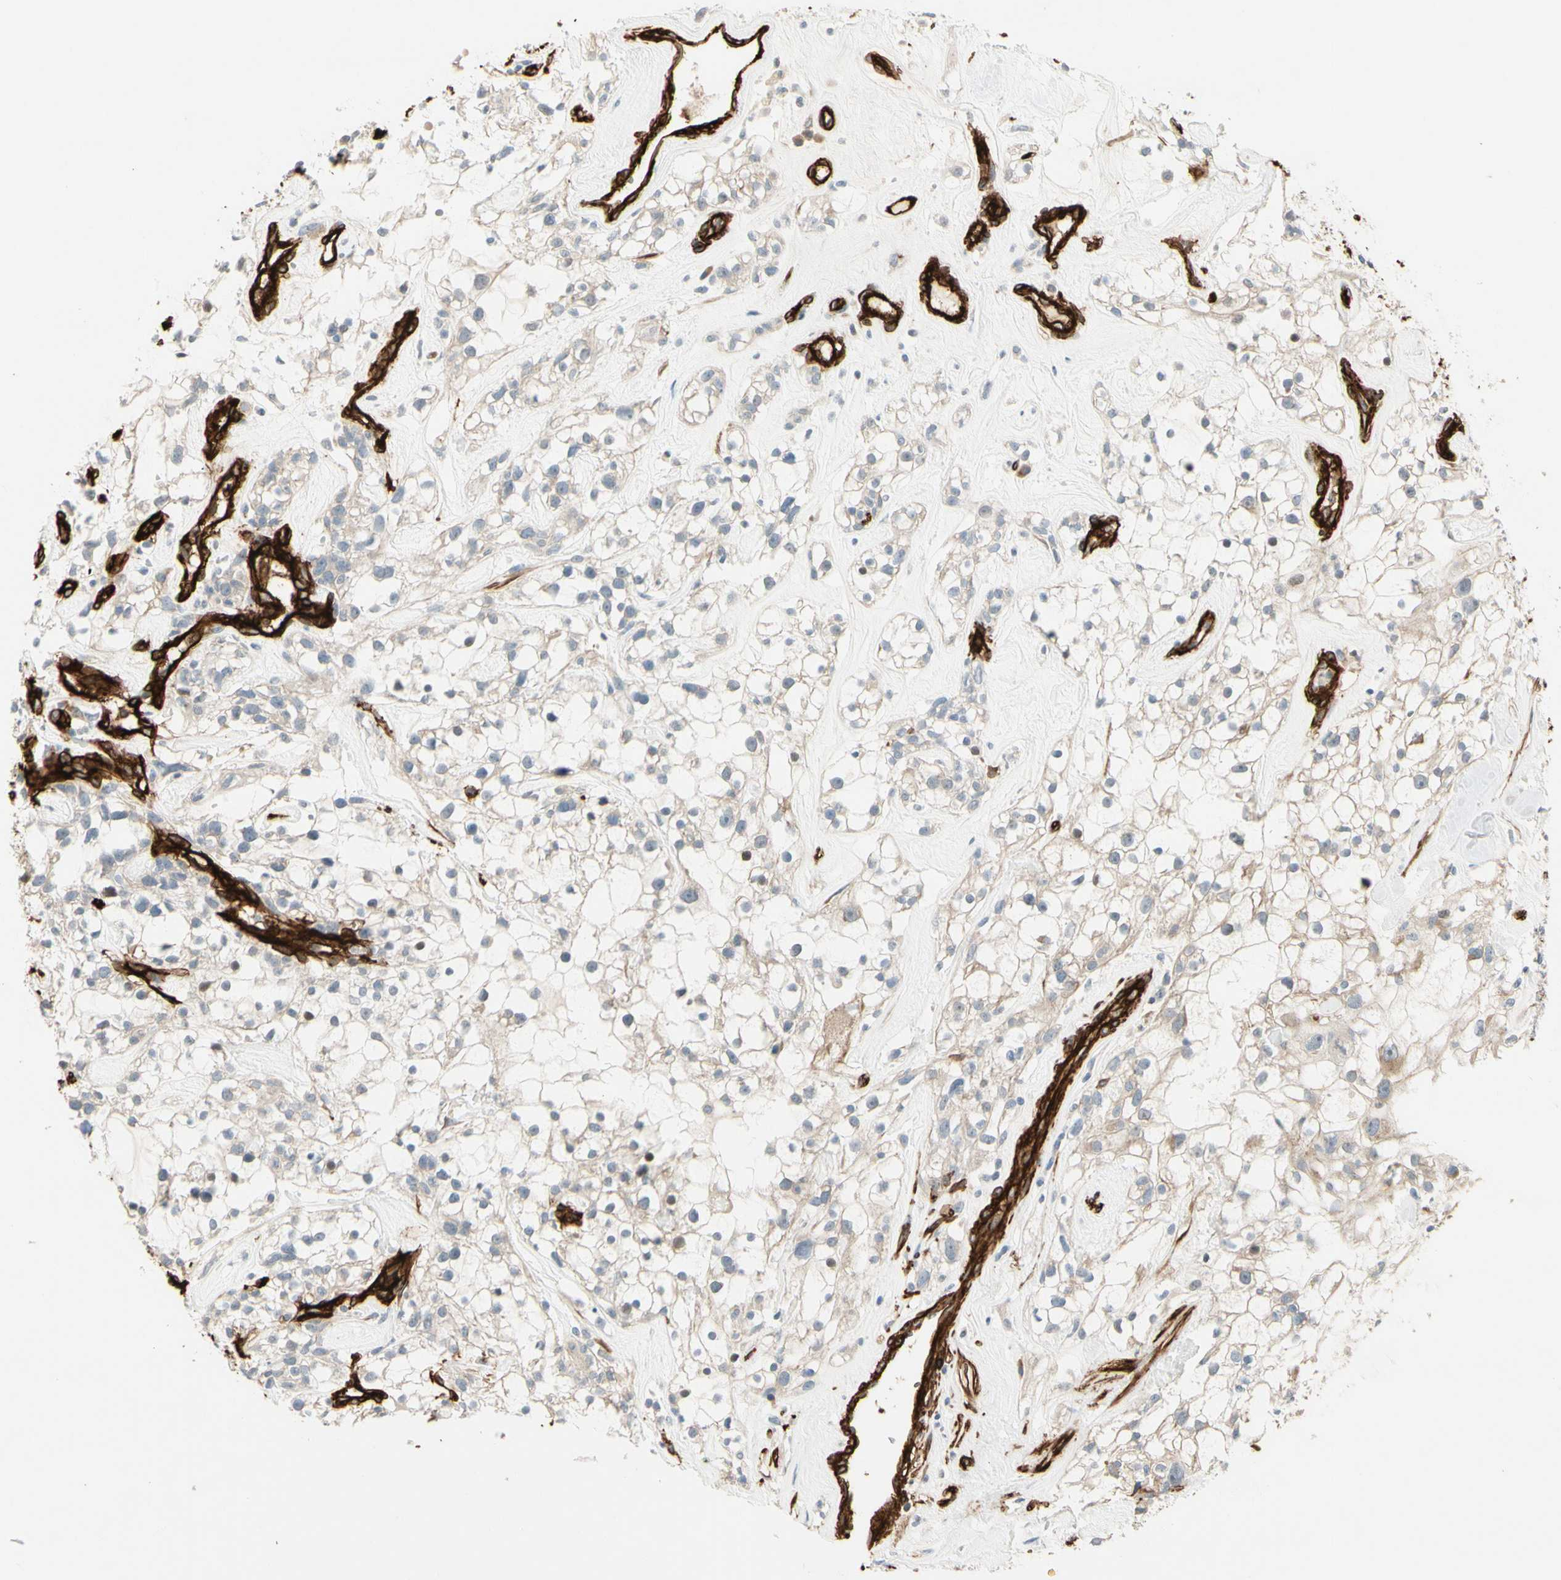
{"staining": {"intensity": "negative", "quantity": "none", "location": "none"}, "tissue": "renal cancer", "cell_type": "Tumor cells", "image_type": "cancer", "snomed": [{"axis": "morphology", "description": "Adenocarcinoma, NOS"}, {"axis": "topography", "description": "Kidney"}], "caption": "The IHC micrograph has no significant positivity in tumor cells of renal adenocarcinoma tissue. (DAB IHC with hematoxylin counter stain).", "gene": "MCAM", "patient": {"sex": "female", "age": 60}}